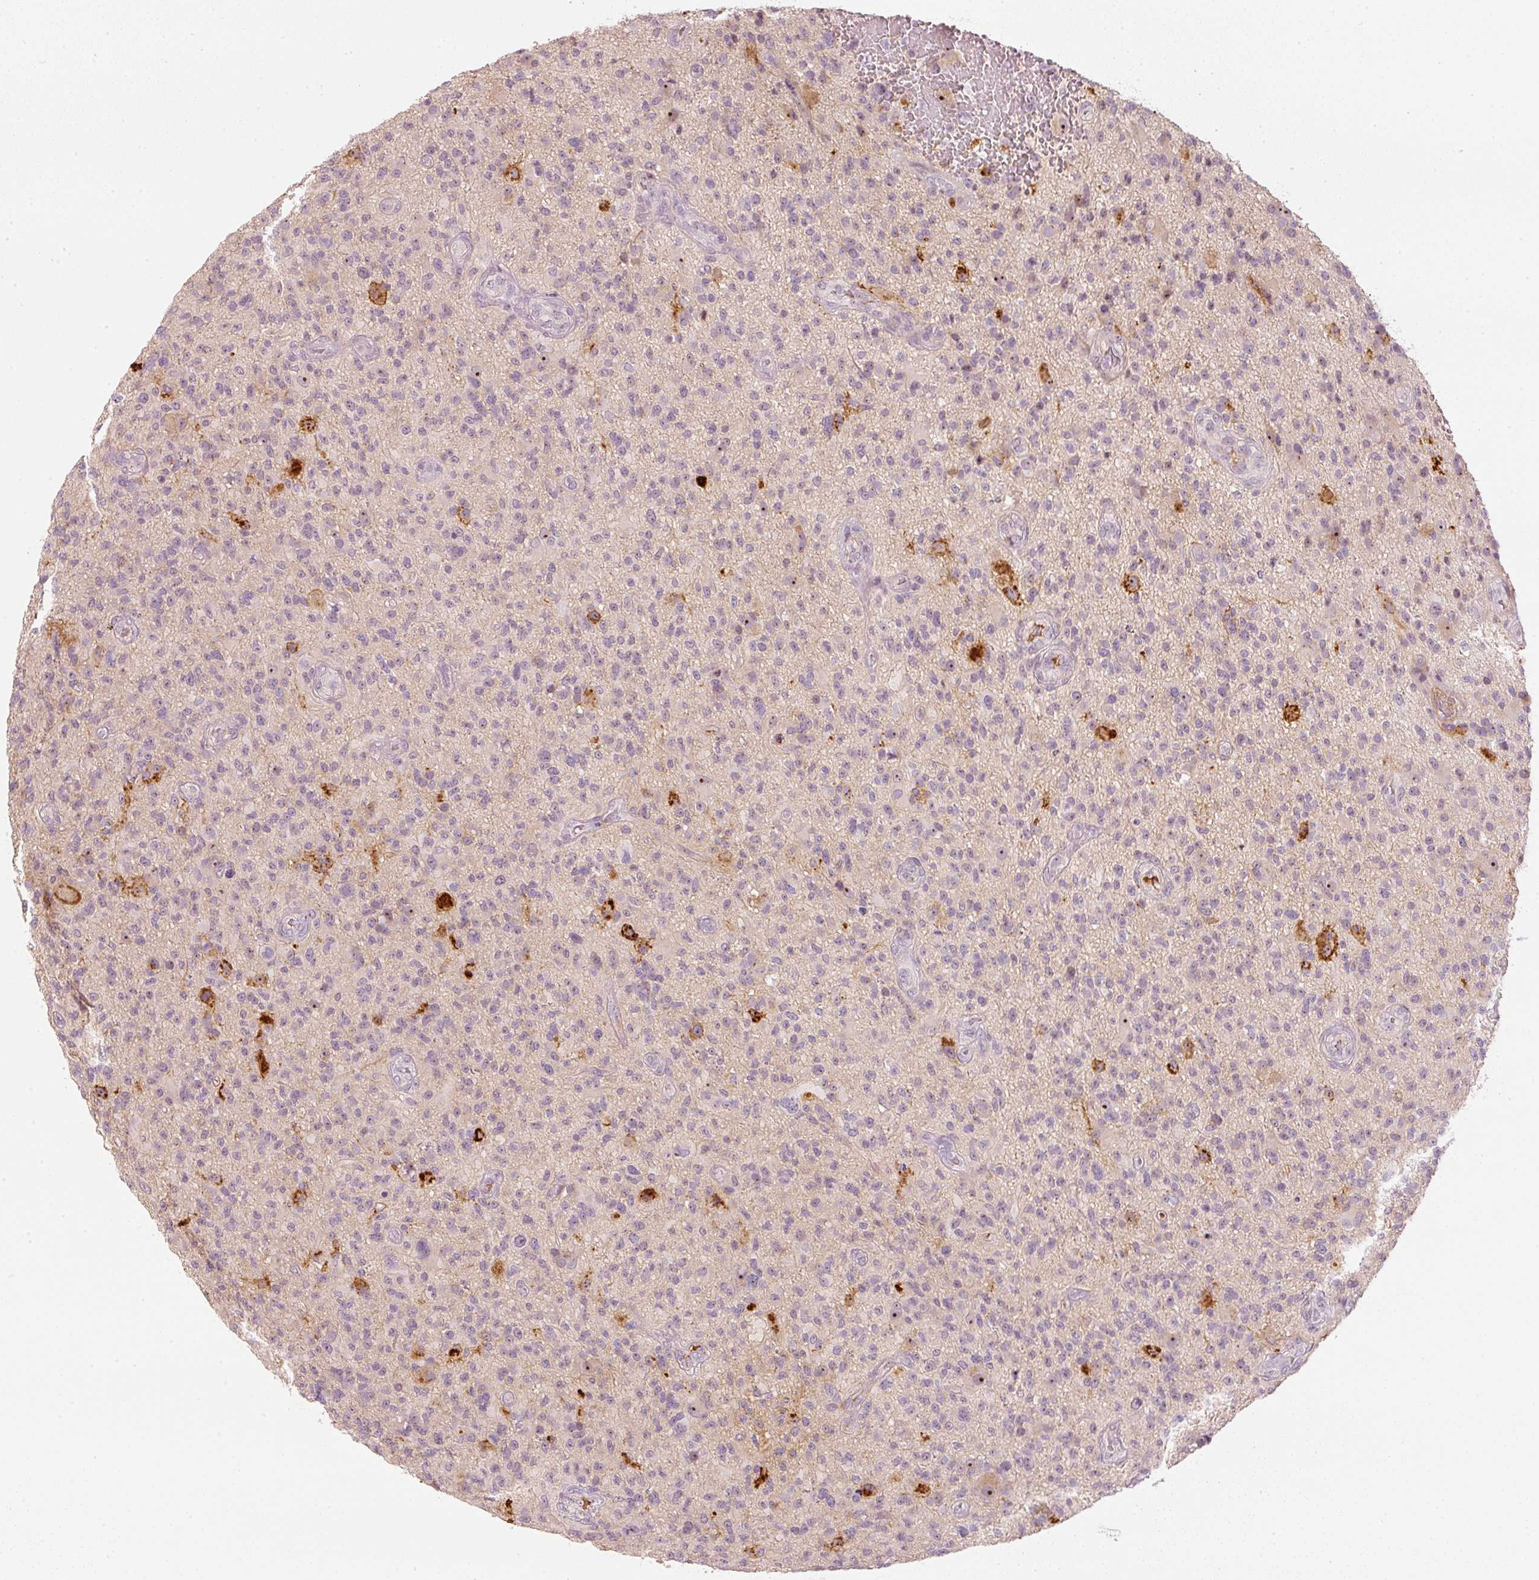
{"staining": {"intensity": "negative", "quantity": "none", "location": "none"}, "tissue": "glioma", "cell_type": "Tumor cells", "image_type": "cancer", "snomed": [{"axis": "morphology", "description": "Glioma, malignant, High grade"}, {"axis": "topography", "description": "Brain"}], "caption": "An IHC photomicrograph of glioma is shown. There is no staining in tumor cells of glioma. (DAB (3,3'-diaminobenzidine) IHC, high magnification).", "gene": "VCAM1", "patient": {"sex": "male", "age": 47}}